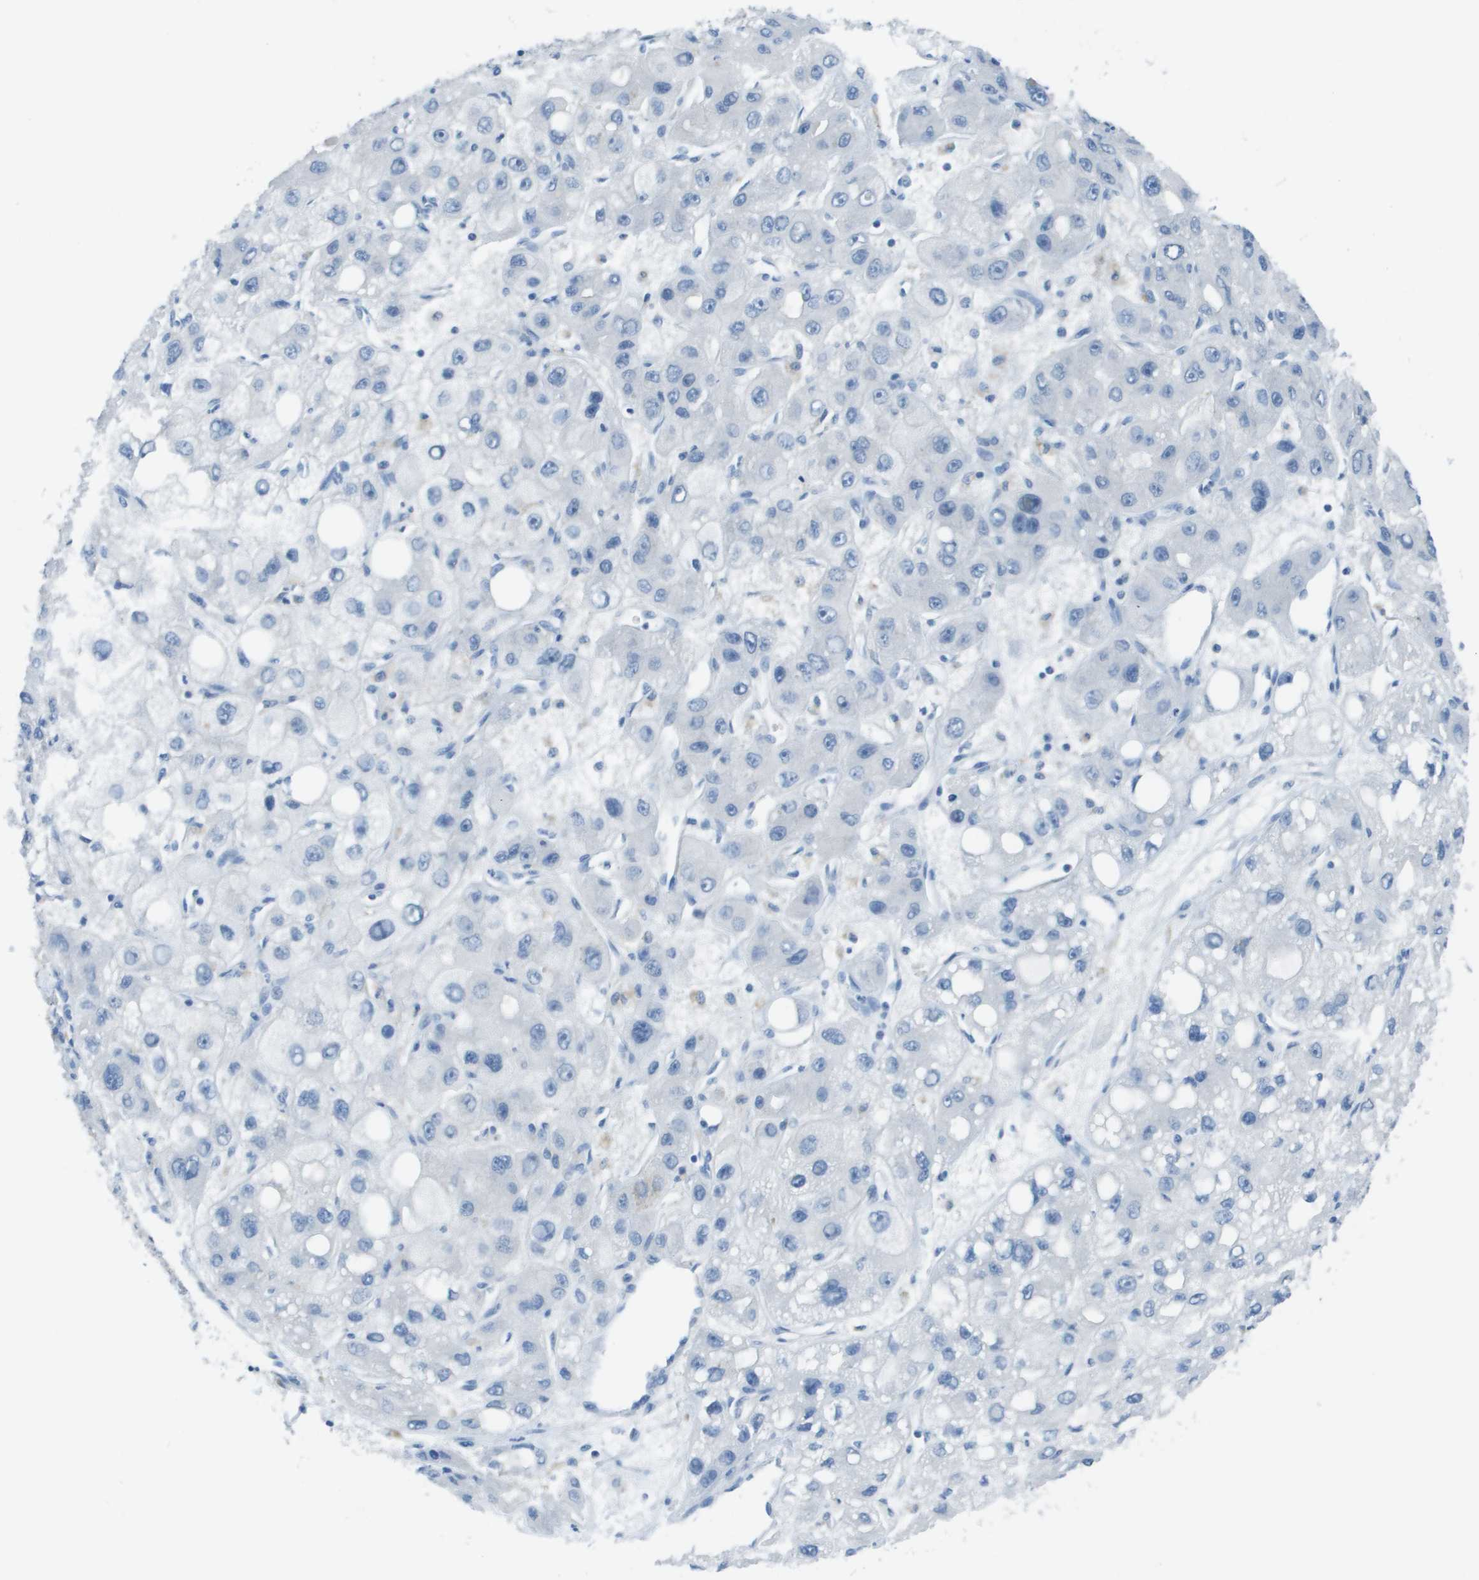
{"staining": {"intensity": "negative", "quantity": "none", "location": "none"}, "tissue": "liver cancer", "cell_type": "Tumor cells", "image_type": "cancer", "snomed": [{"axis": "morphology", "description": "Carcinoma, Hepatocellular, NOS"}, {"axis": "topography", "description": "Liver"}], "caption": "Immunohistochemical staining of human liver hepatocellular carcinoma displays no significant staining in tumor cells.", "gene": "STIP1", "patient": {"sex": "male", "age": 55}}